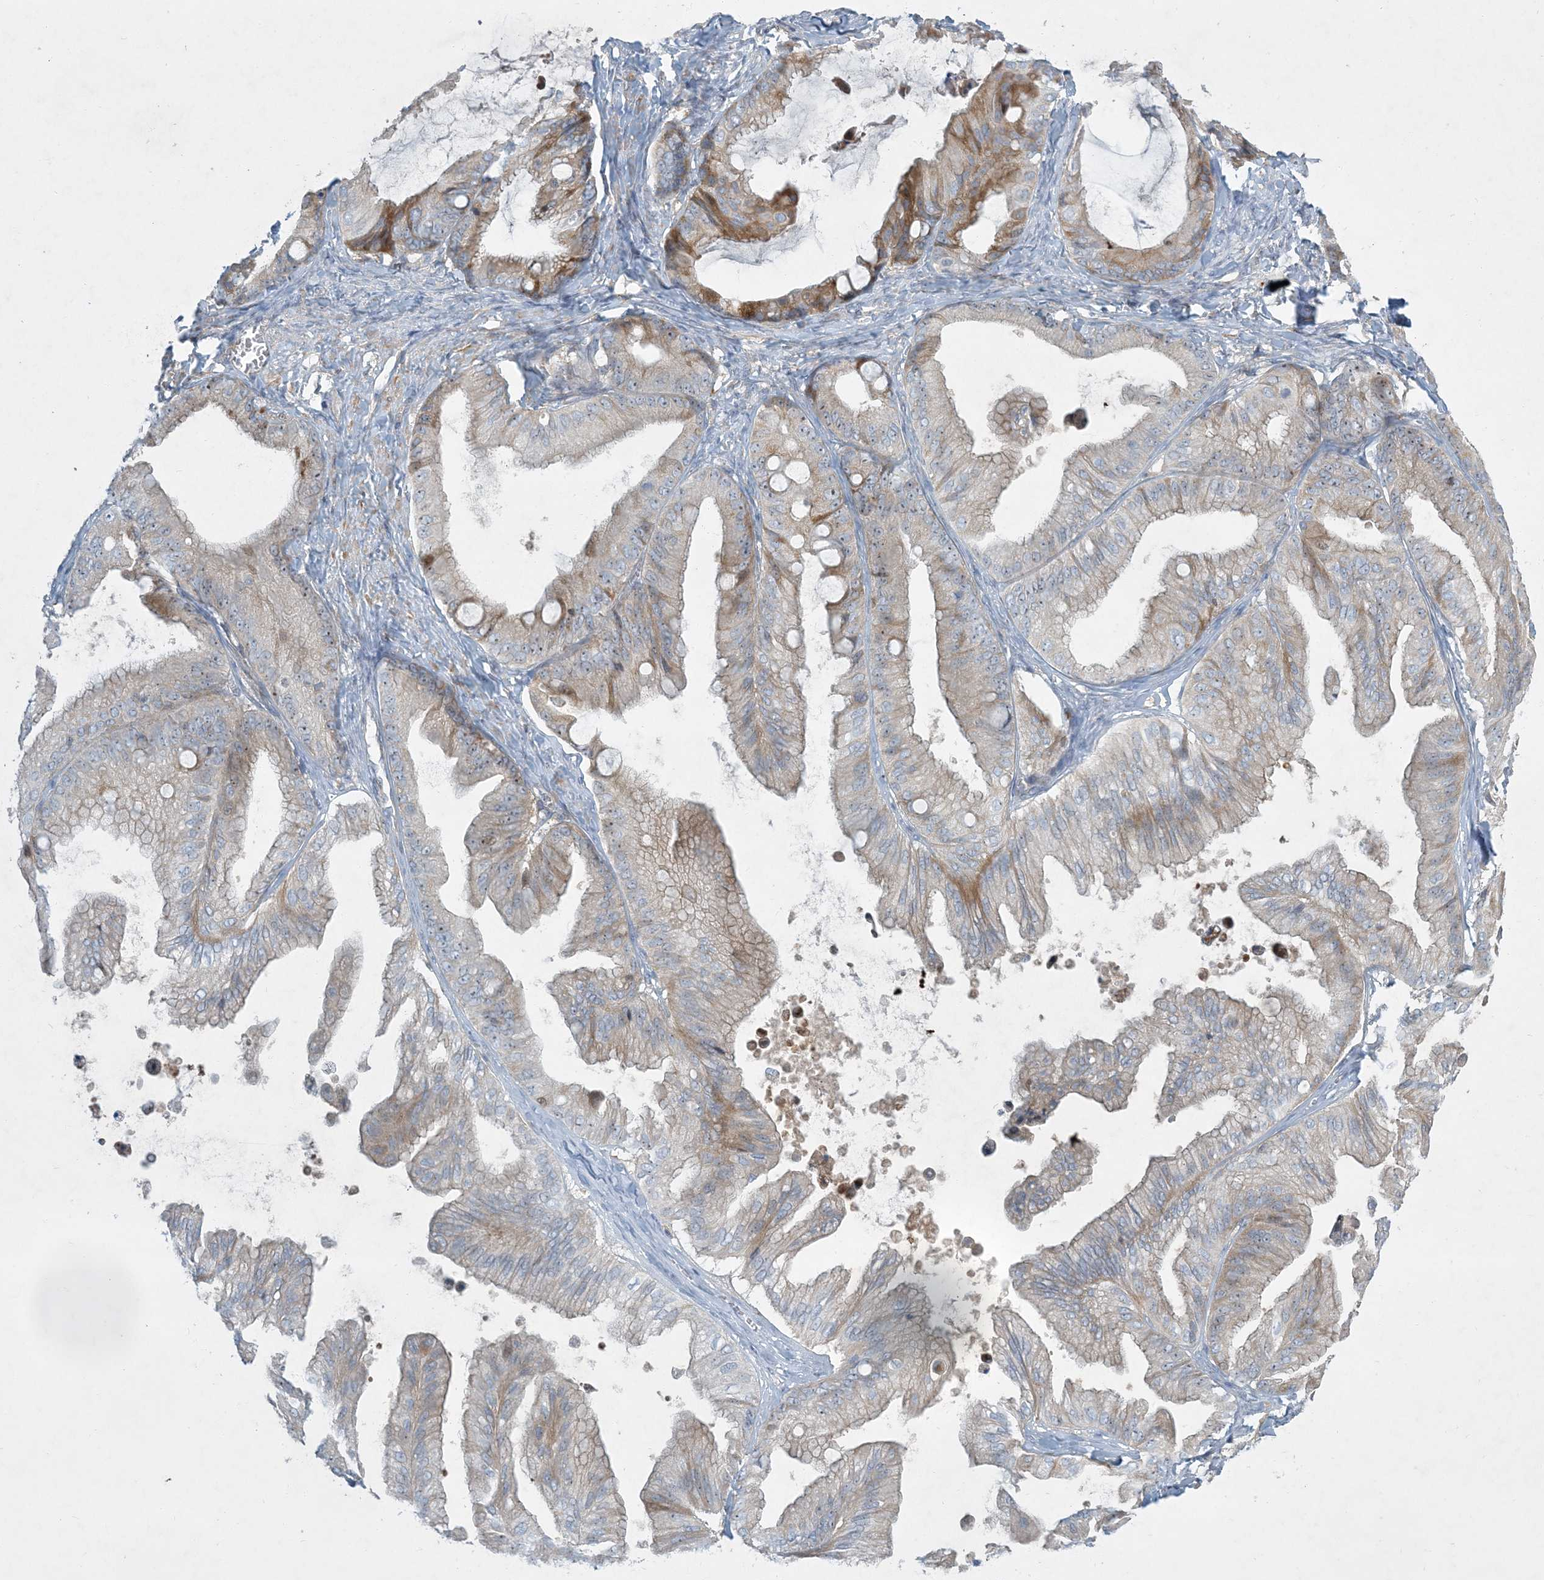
{"staining": {"intensity": "moderate", "quantity": "<25%", "location": "cytoplasmic/membranous"}, "tissue": "ovarian cancer", "cell_type": "Tumor cells", "image_type": "cancer", "snomed": [{"axis": "morphology", "description": "Cystadenocarcinoma, mucinous, NOS"}, {"axis": "topography", "description": "Ovary"}], "caption": "Immunohistochemistry (IHC) of human mucinous cystadenocarcinoma (ovarian) shows low levels of moderate cytoplasmic/membranous positivity in about <25% of tumor cells. The protein of interest is stained brown, and the nuclei are stained in blue (DAB IHC with brightfield microscopy, high magnification).", "gene": "LTN1", "patient": {"sex": "female", "age": 71}}